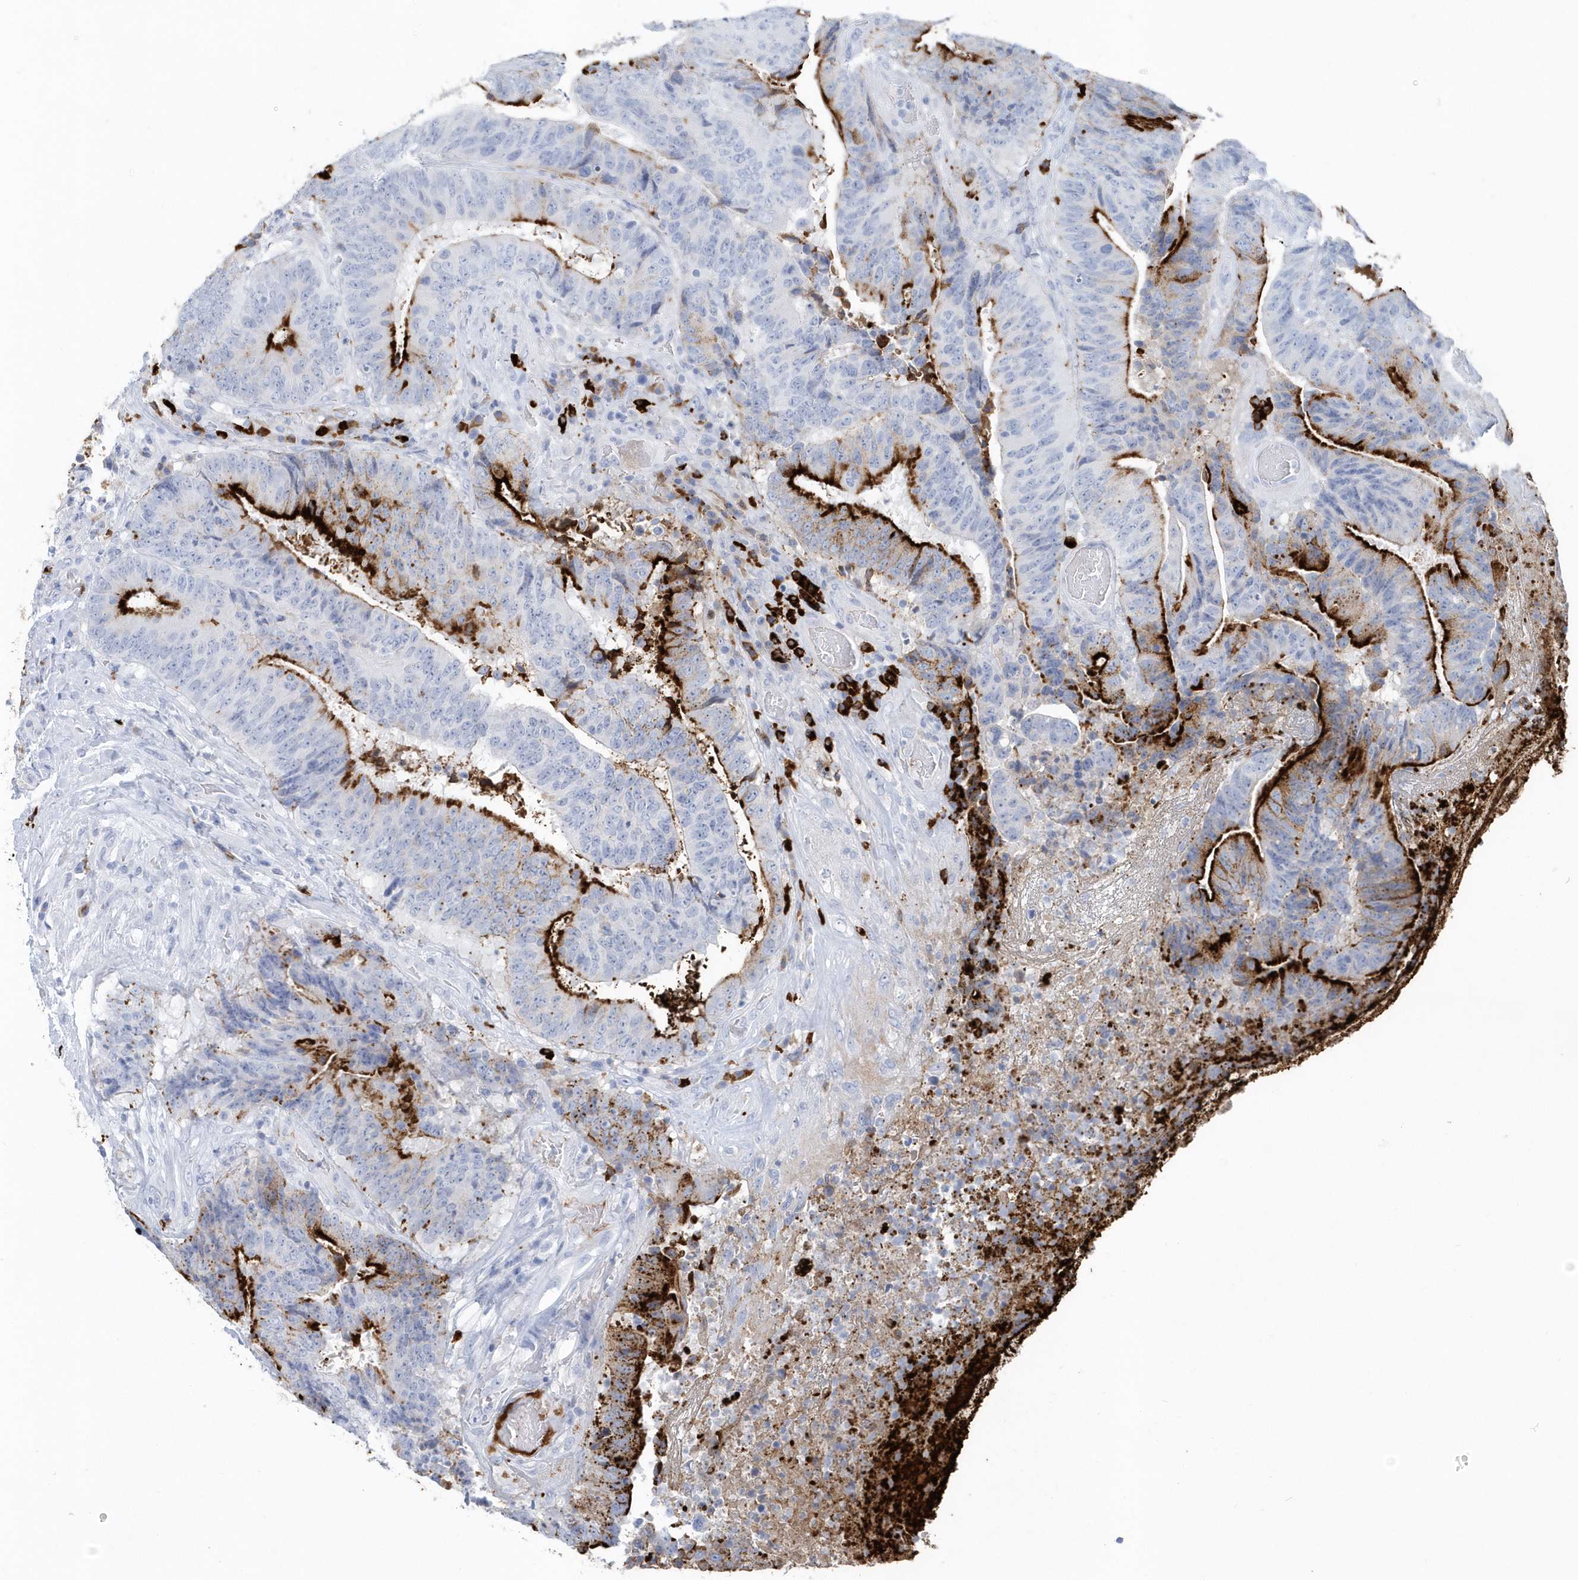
{"staining": {"intensity": "strong", "quantity": "<25%", "location": "cytoplasmic/membranous"}, "tissue": "colorectal cancer", "cell_type": "Tumor cells", "image_type": "cancer", "snomed": [{"axis": "morphology", "description": "Adenocarcinoma, NOS"}, {"axis": "topography", "description": "Rectum"}], "caption": "Immunohistochemical staining of human colorectal cancer demonstrates medium levels of strong cytoplasmic/membranous protein expression in approximately <25% of tumor cells.", "gene": "JCHAIN", "patient": {"sex": "male", "age": 72}}